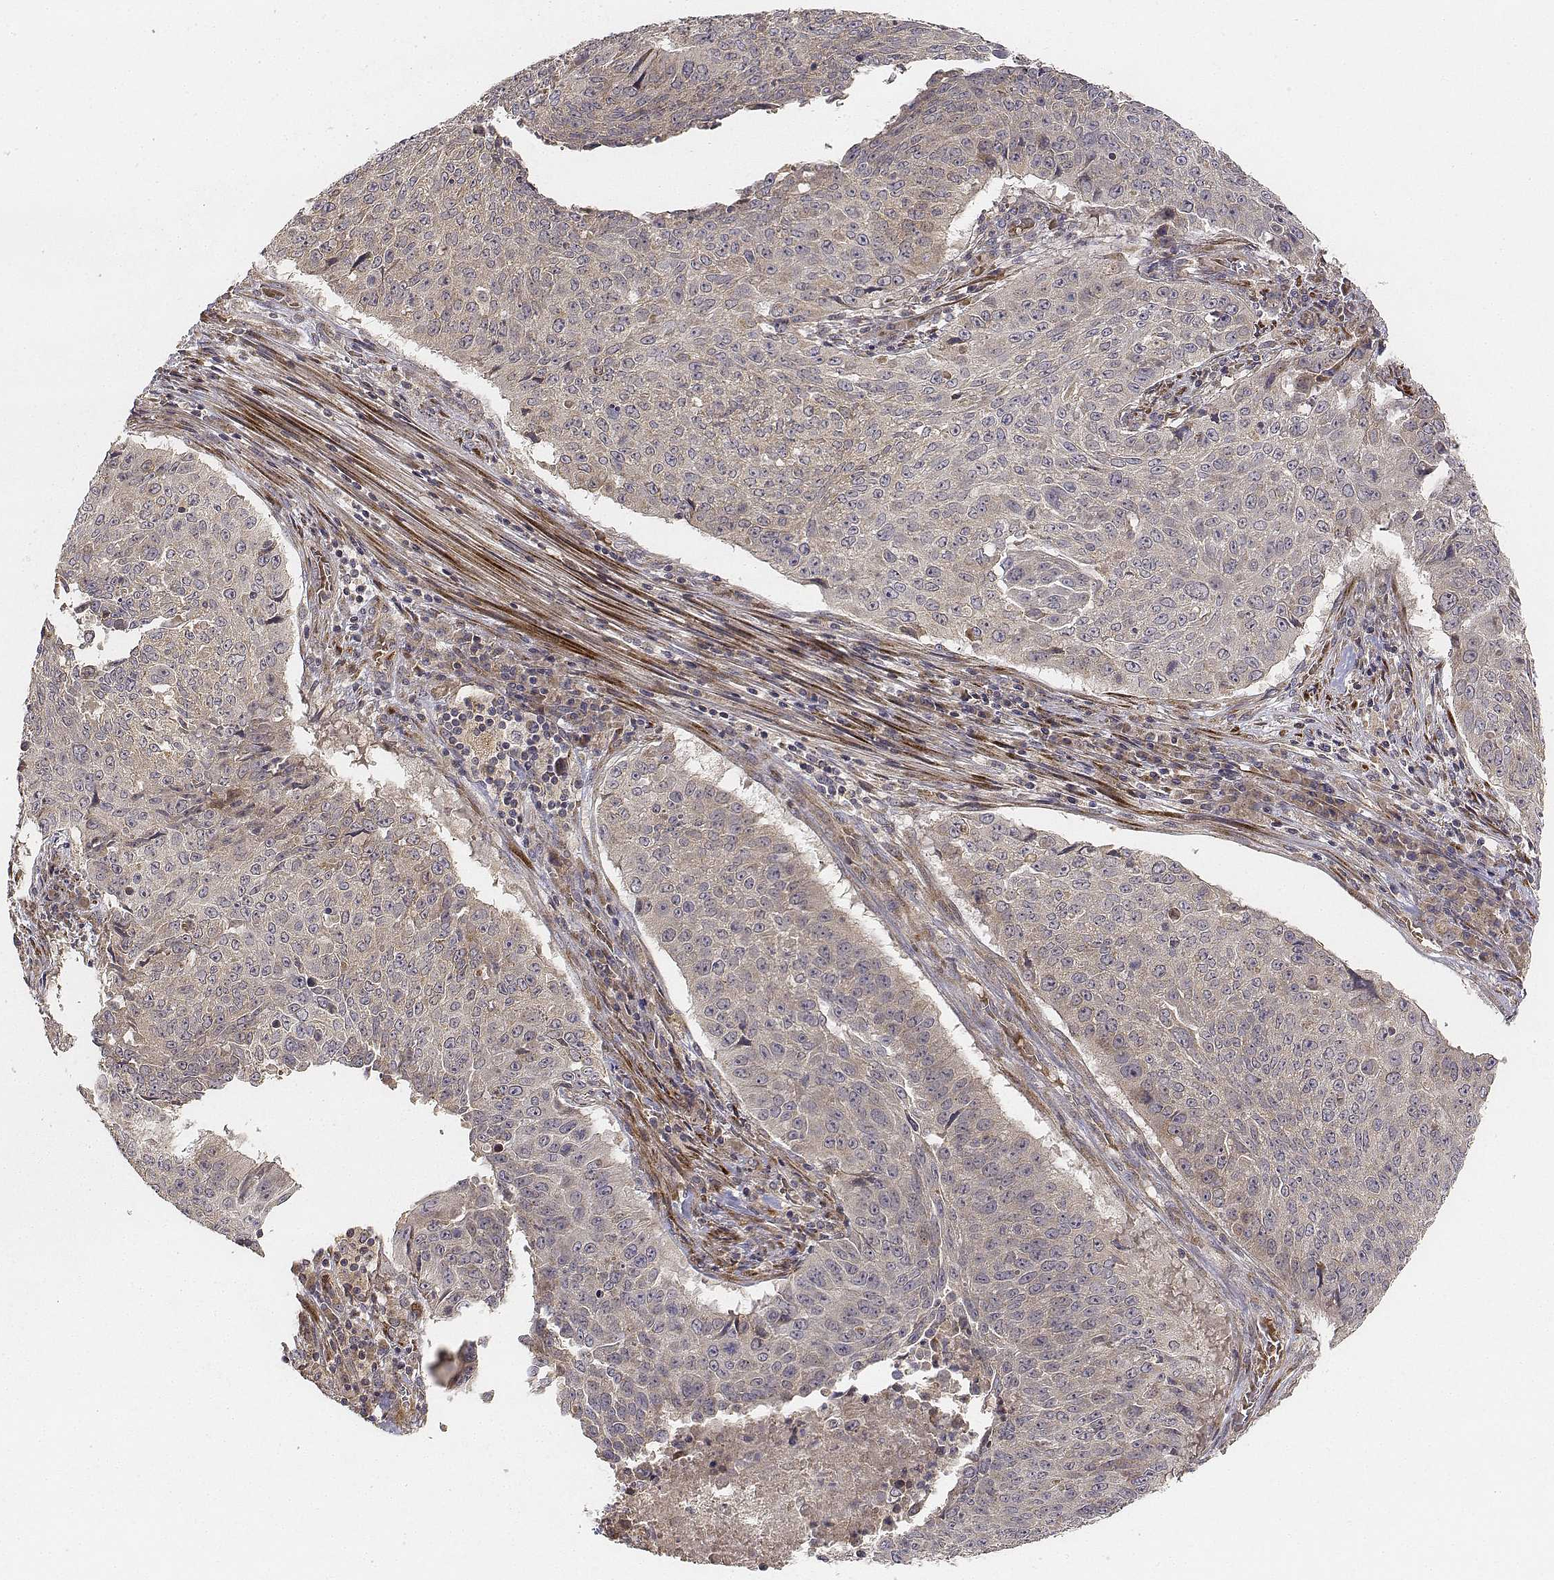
{"staining": {"intensity": "weak", "quantity": "<25%", "location": "cytoplasmic/membranous"}, "tissue": "lung cancer", "cell_type": "Tumor cells", "image_type": "cancer", "snomed": [{"axis": "morphology", "description": "Normal tissue, NOS"}, {"axis": "morphology", "description": "Squamous cell carcinoma, NOS"}, {"axis": "topography", "description": "Bronchus"}, {"axis": "topography", "description": "Lung"}], "caption": "There is no significant positivity in tumor cells of squamous cell carcinoma (lung). The staining is performed using DAB (3,3'-diaminobenzidine) brown chromogen with nuclei counter-stained in using hematoxylin.", "gene": "FBXO21", "patient": {"sex": "male", "age": 64}}